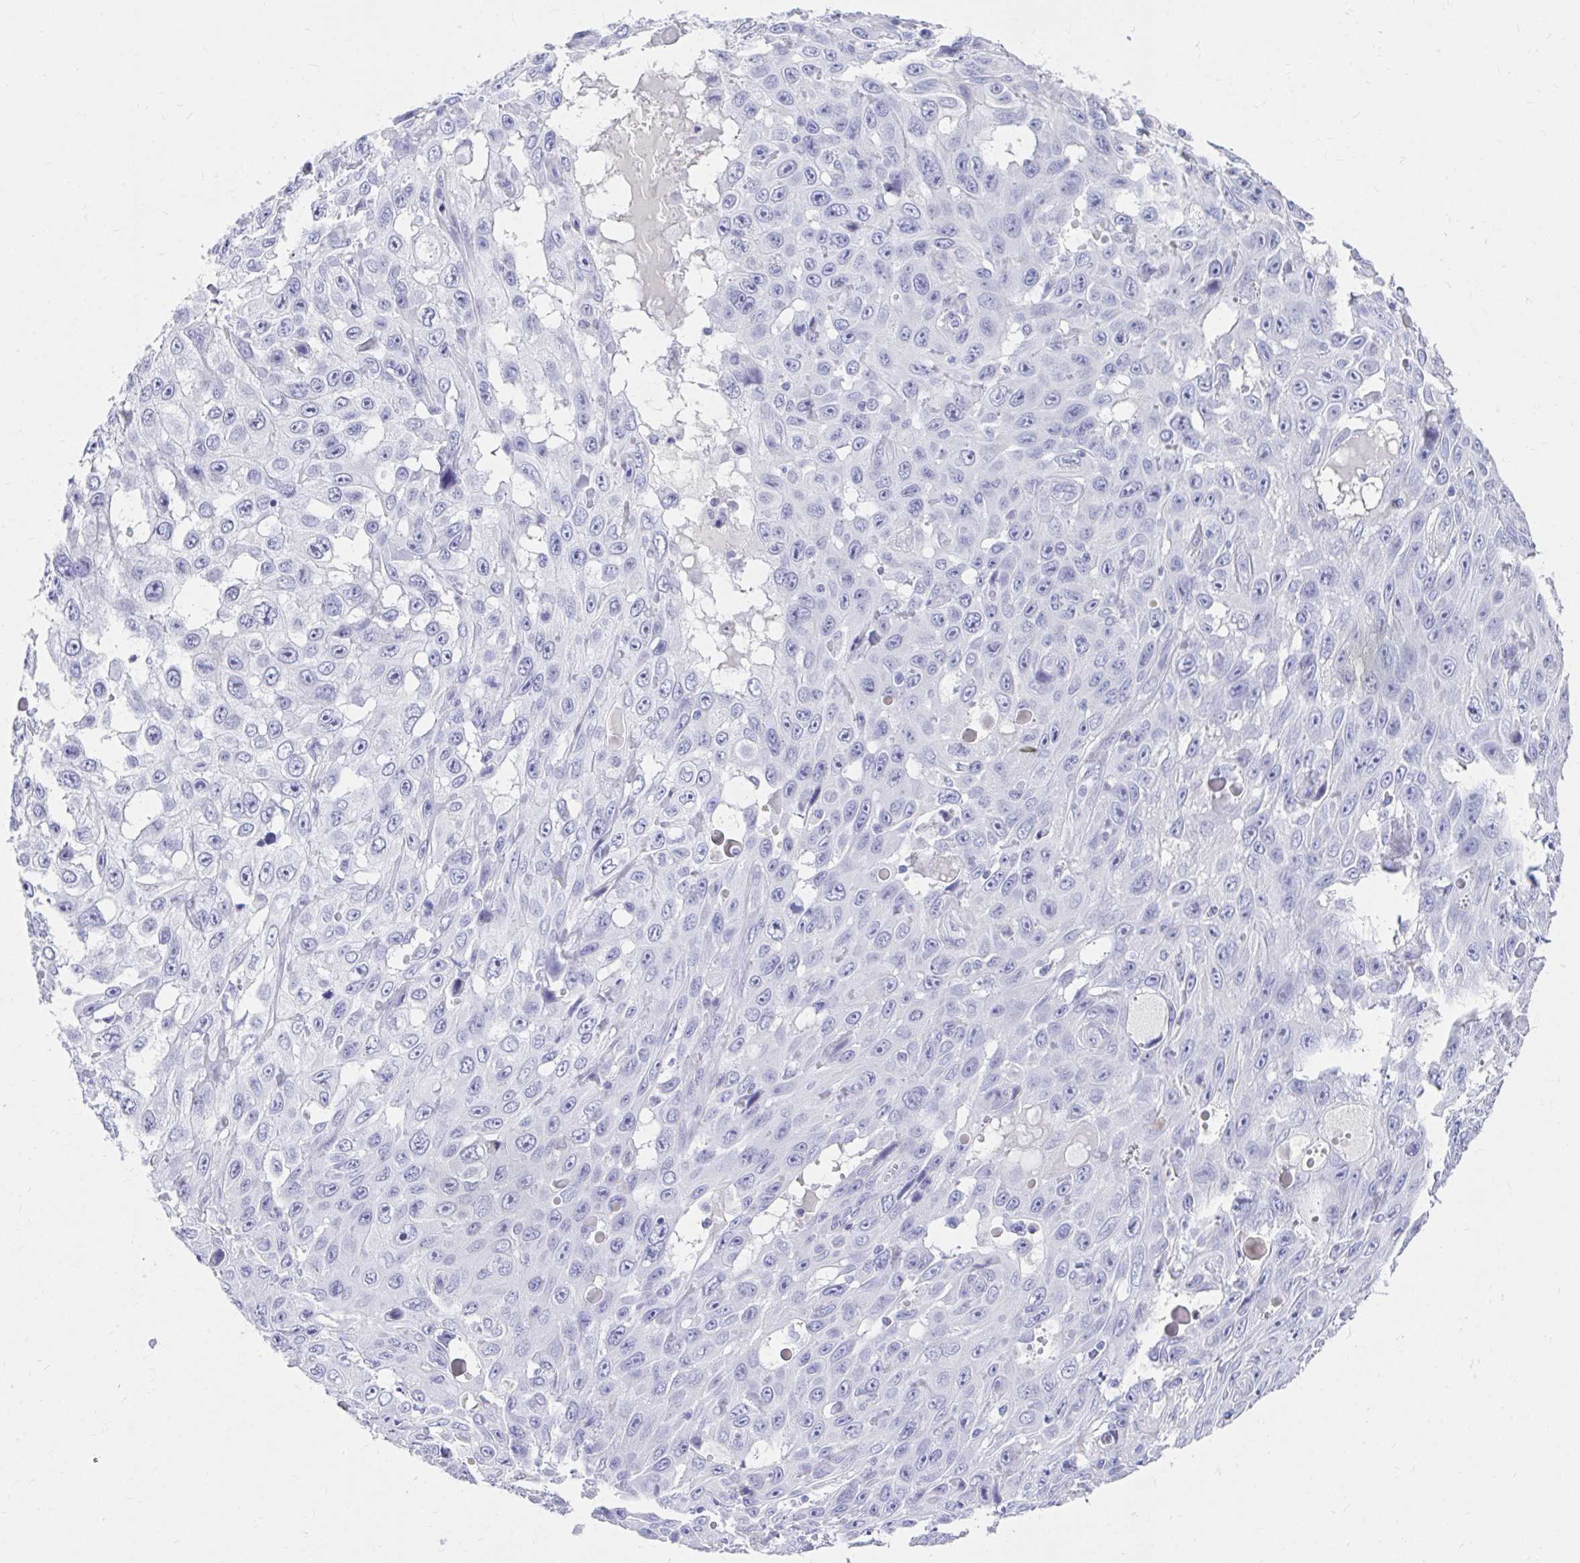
{"staining": {"intensity": "negative", "quantity": "none", "location": "none"}, "tissue": "skin cancer", "cell_type": "Tumor cells", "image_type": "cancer", "snomed": [{"axis": "morphology", "description": "Squamous cell carcinoma, NOS"}, {"axis": "topography", "description": "Skin"}], "caption": "Immunohistochemistry histopathology image of skin squamous cell carcinoma stained for a protein (brown), which shows no staining in tumor cells.", "gene": "DPEP3", "patient": {"sex": "male", "age": 82}}